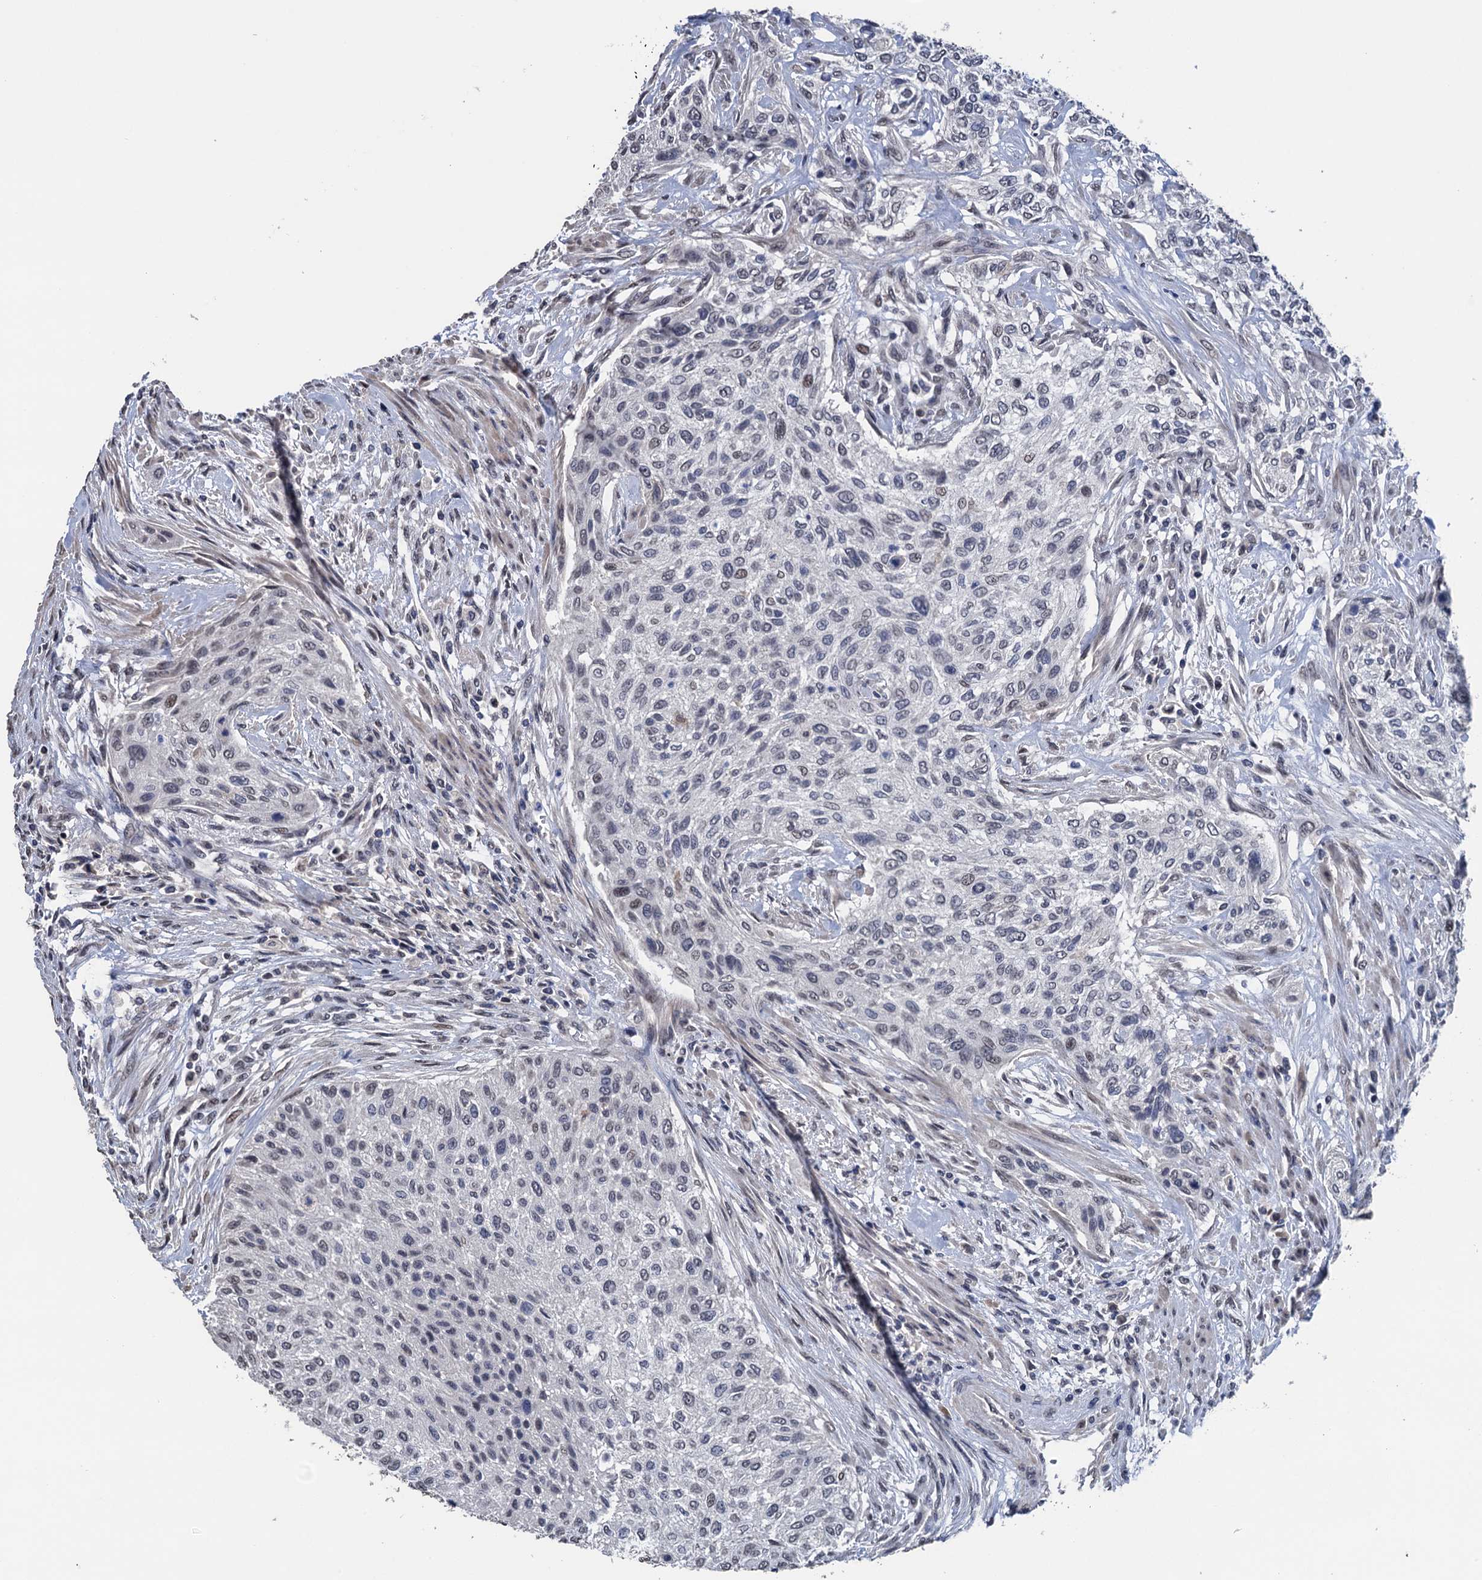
{"staining": {"intensity": "moderate", "quantity": "<25%", "location": "nuclear"}, "tissue": "urothelial cancer", "cell_type": "Tumor cells", "image_type": "cancer", "snomed": [{"axis": "morphology", "description": "Normal tissue, NOS"}, {"axis": "morphology", "description": "Urothelial carcinoma, NOS"}, {"axis": "topography", "description": "Urinary bladder"}, {"axis": "topography", "description": "Peripheral nerve tissue"}], "caption": "Urothelial cancer stained with immunohistochemistry reveals moderate nuclear expression in approximately <25% of tumor cells. (Brightfield microscopy of DAB IHC at high magnification).", "gene": "ART5", "patient": {"sex": "male", "age": 35}}